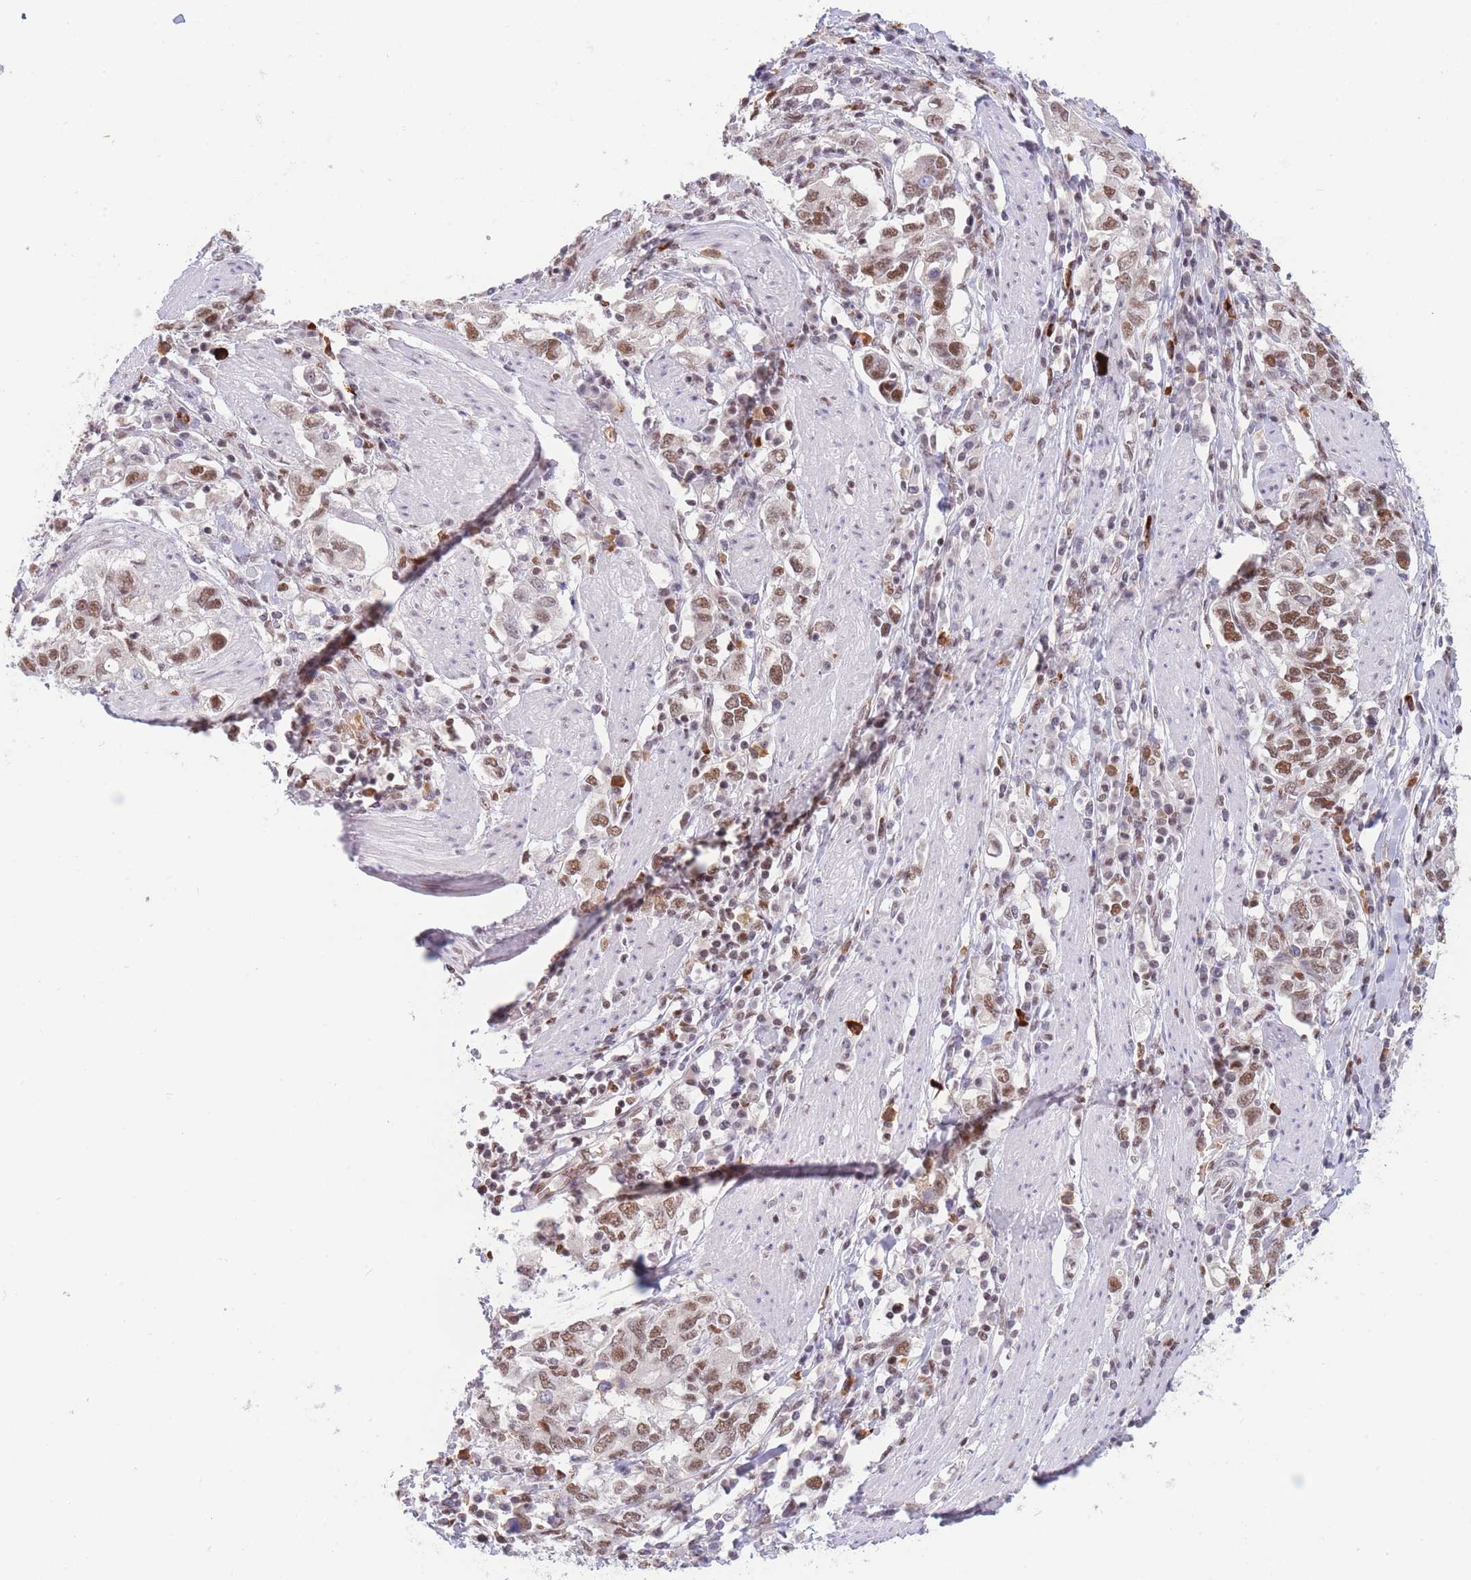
{"staining": {"intensity": "moderate", "quantity": ">75%", "location": "nuclear"}, "tissue": "stomach cancer", "cell_type": "Tumor cells", "image_type": "cancer", "snomed": [{"axis": "morphology", "description": "Adenocarcinoma, NOS"}, {"axis": "topography", "description": "Stomach, upper"}, {"axis": "topography", "description": "Stomach"}], "caption": "A high-resolution micrograph shows immunohistochemistry staining of stomach cancer (adenocarcinoma), which reveals moderate nuclear staining in about >75% of tumor cells. The staining is performed using DAB brown chromogen to label protein expression. The nuclei are counter-stained blue using hematoxylin.", "gene": "SMAD9", "patient": {"sex": "male", "age": 62}}